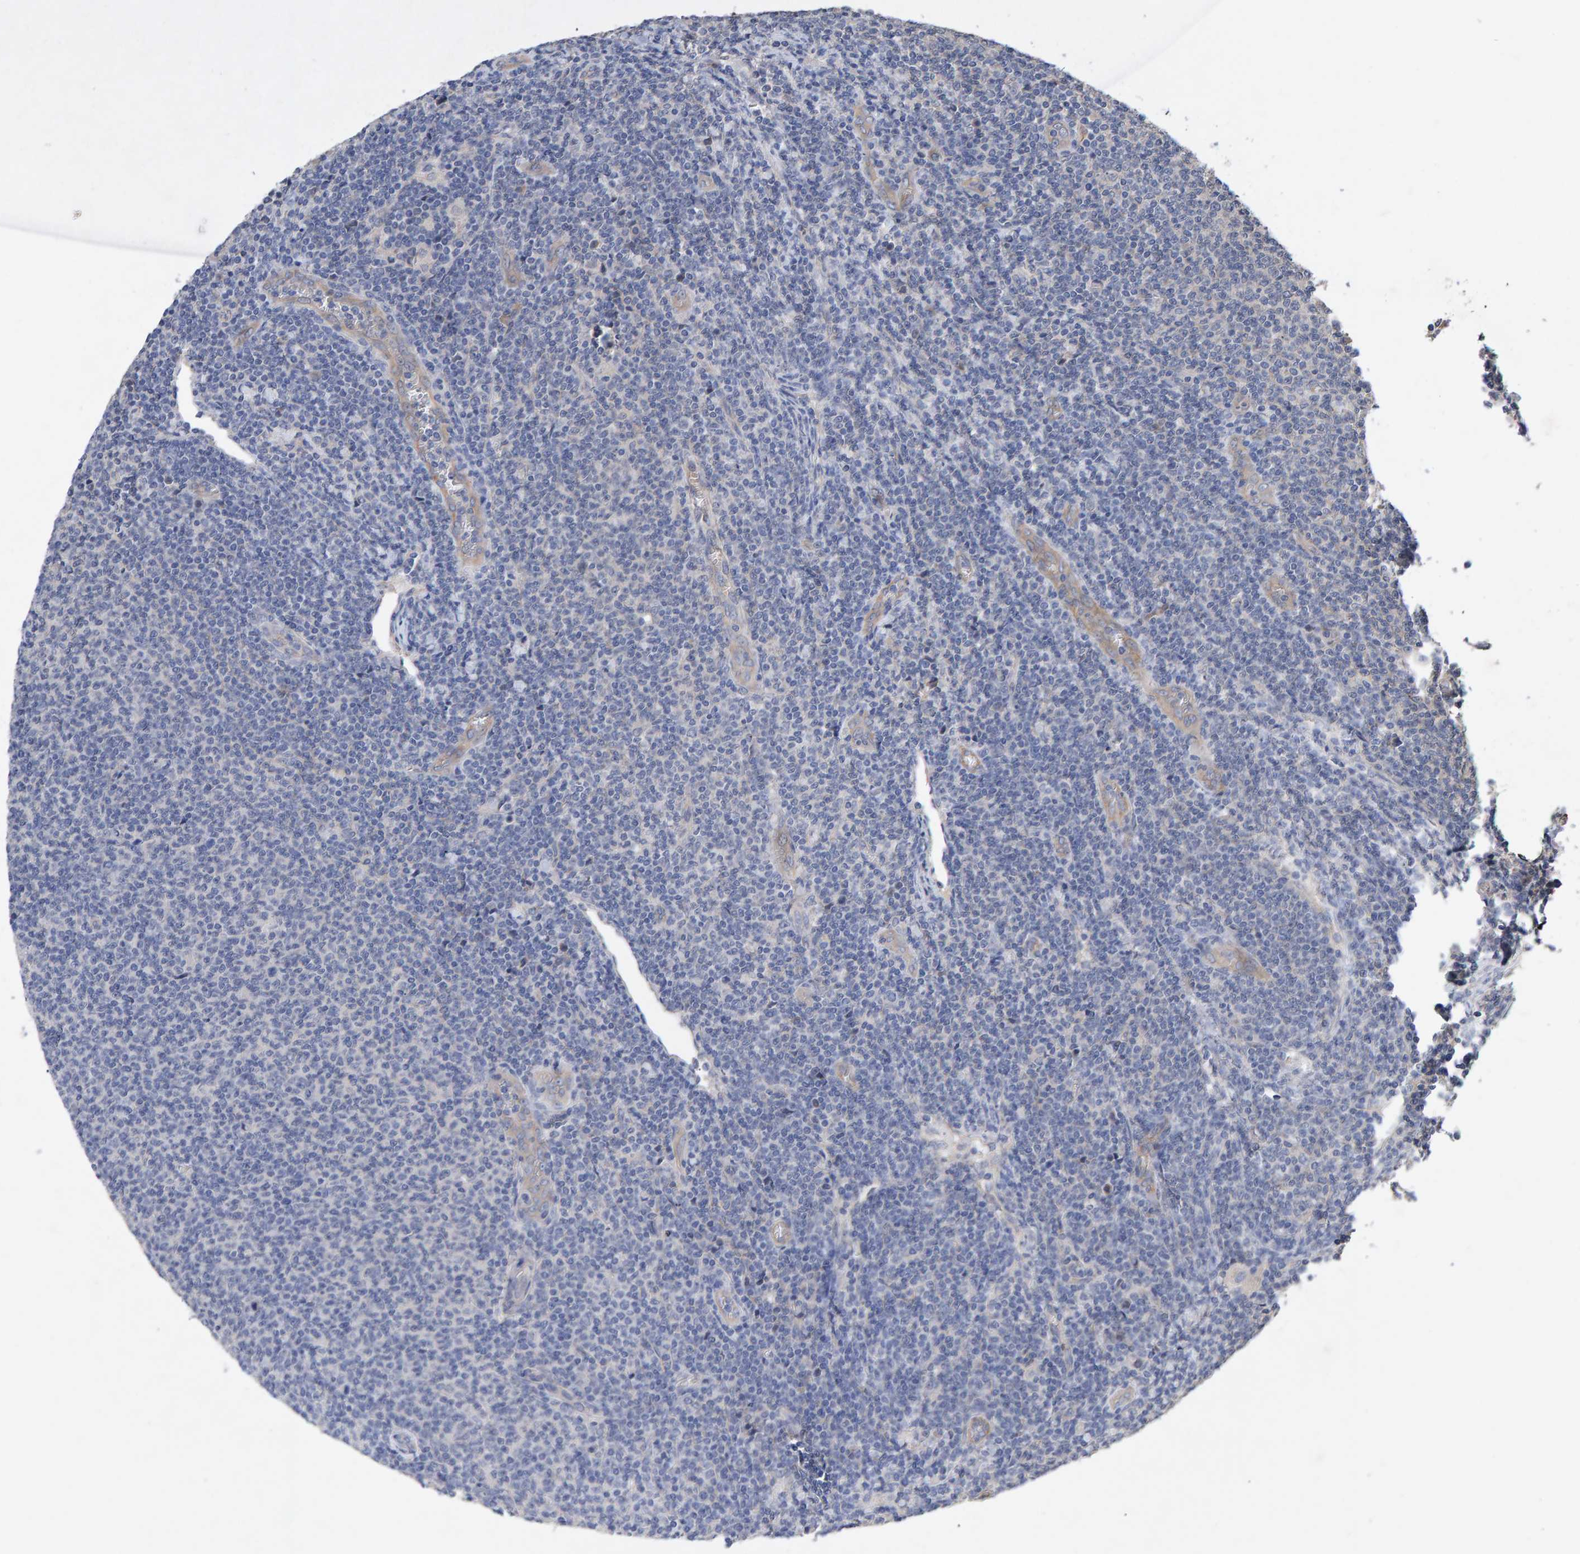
{"staining": {"intensity": "negative", "quantity": "none", "location": "none"}, "tissue": "lymphoma", "cell_type": "Tumor cells", "image_type": "cancer", "snomed": [{"axis": "morphology", "description": "Malignant lymphoma, non-Hodgkin's type, Low grade"}, {"axis": "topography", "description": "Lymph node"}], "caption": "Immunohistochemical staining of human malignant lymphoma, non-Hodgkin's type (low-grade) displays no significant positivity in tumor cells.", "gene": "EFR3A", "patient": {"sex": "male", "age": 66}}